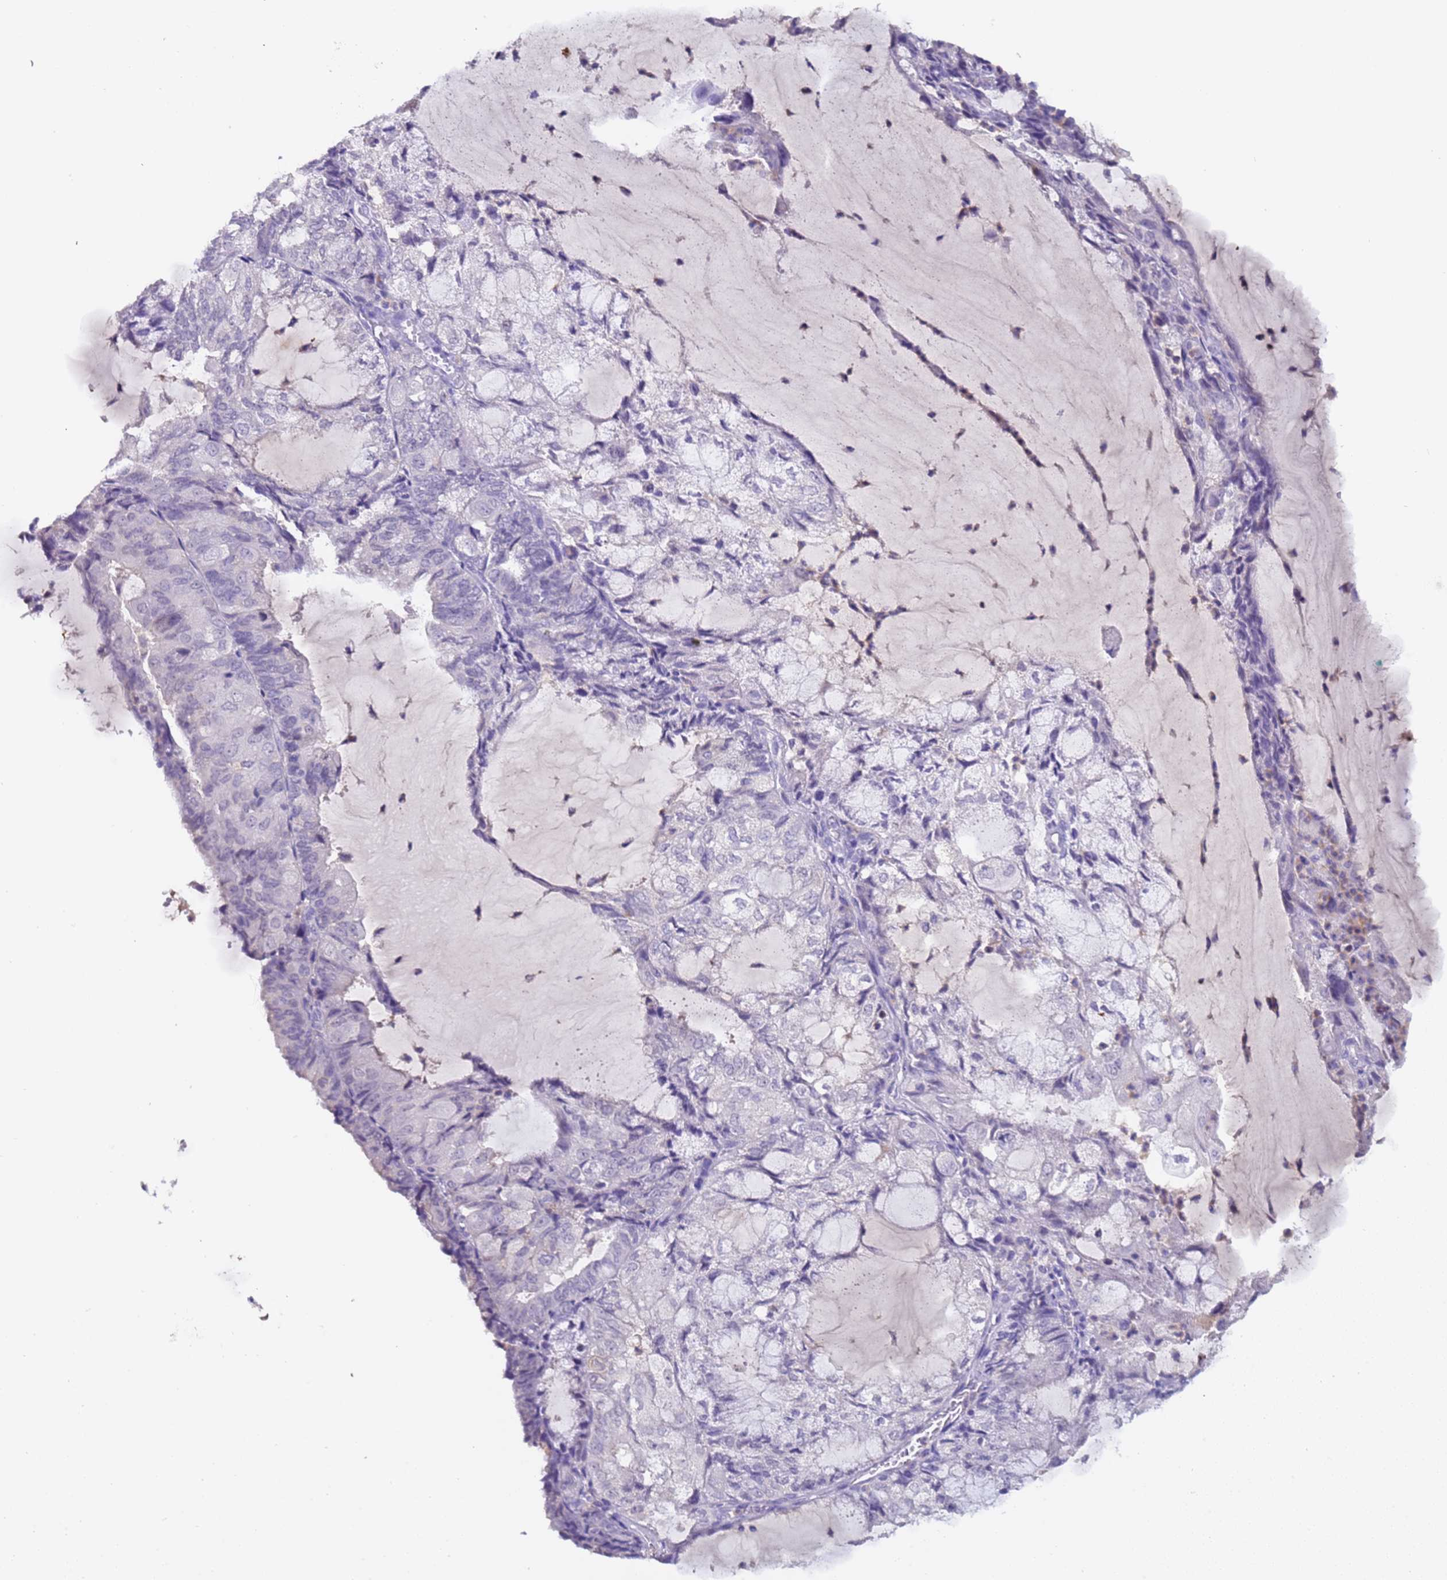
{"staining": {"intensity": "negative", "quantity": "none", "location": "none"}, "tissue": "endometrial cancer", "cell_type": "Tumor cells", "image_type": "cancer", "snomed": [{"axis": "morphology", "description": "Adenocarcinoma, NOS"}, {"axis": "topography", "description": "Endometrium"}], "caption": "The photomicrograph shows no staining of tumor cells in adenocarcinoma (endometrial).", "gene": "ZNF248", "patient": {"sex": "female", "age": 81}}